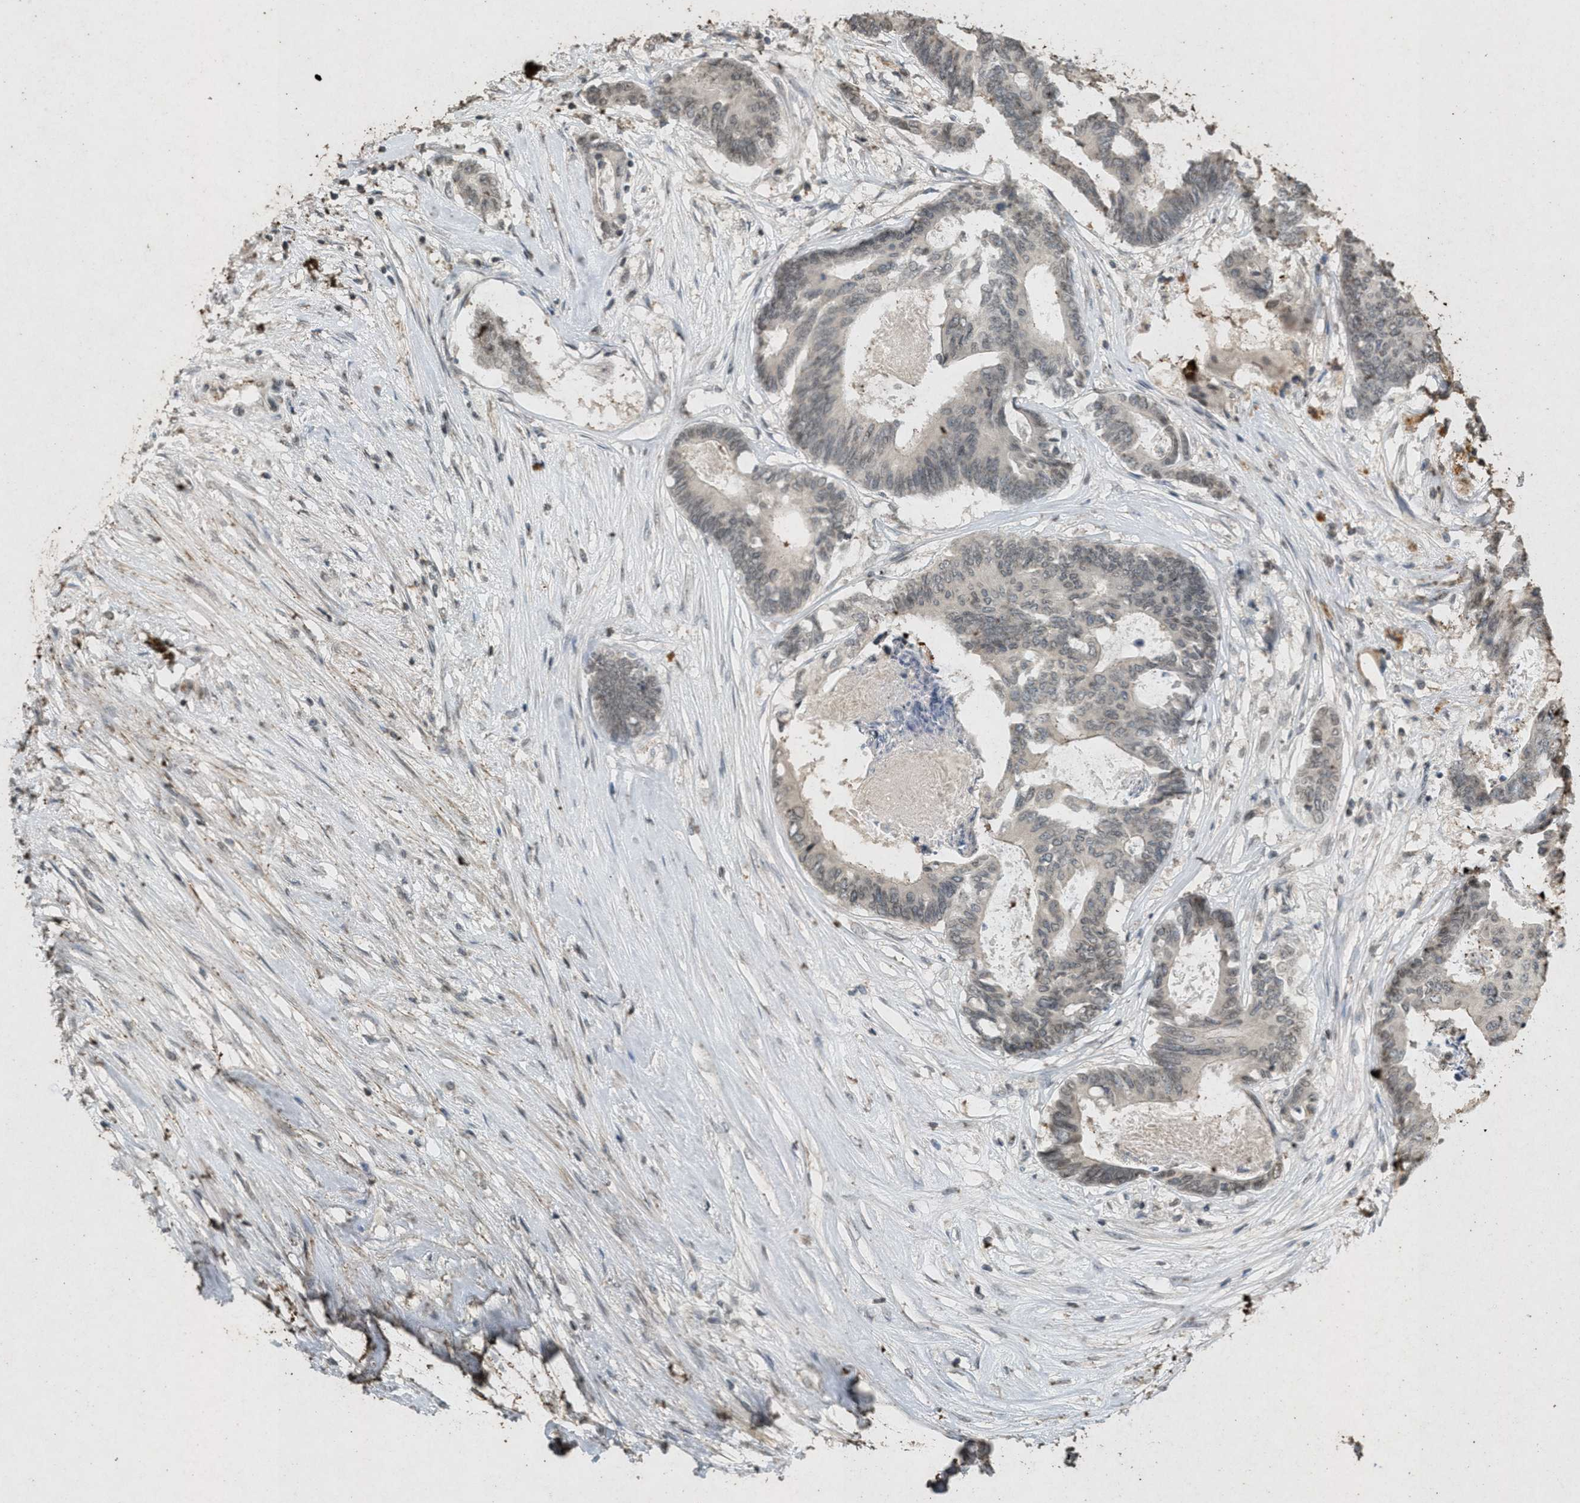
{"staining": {"intensity": "weak", "quantity": "<25%", "location": "cytoplasmic/membranous,nuclear"}, "tissue": "colorectal cancer", "cell_type": "Tumor cells", "image_type": "cancer", "snomed": [{"axis": "morphology", "description": "Adenocarcinoma, NOS"}, {"axis": "topography", "description": "Rectum"}], "caption": "Human colorectal adenocarcinoma stained for a protein using immunohistochemistry displays no positivity in tumor cells.", "gene": "ABHD6", "patient": {"sex": "male", "age": 63}}